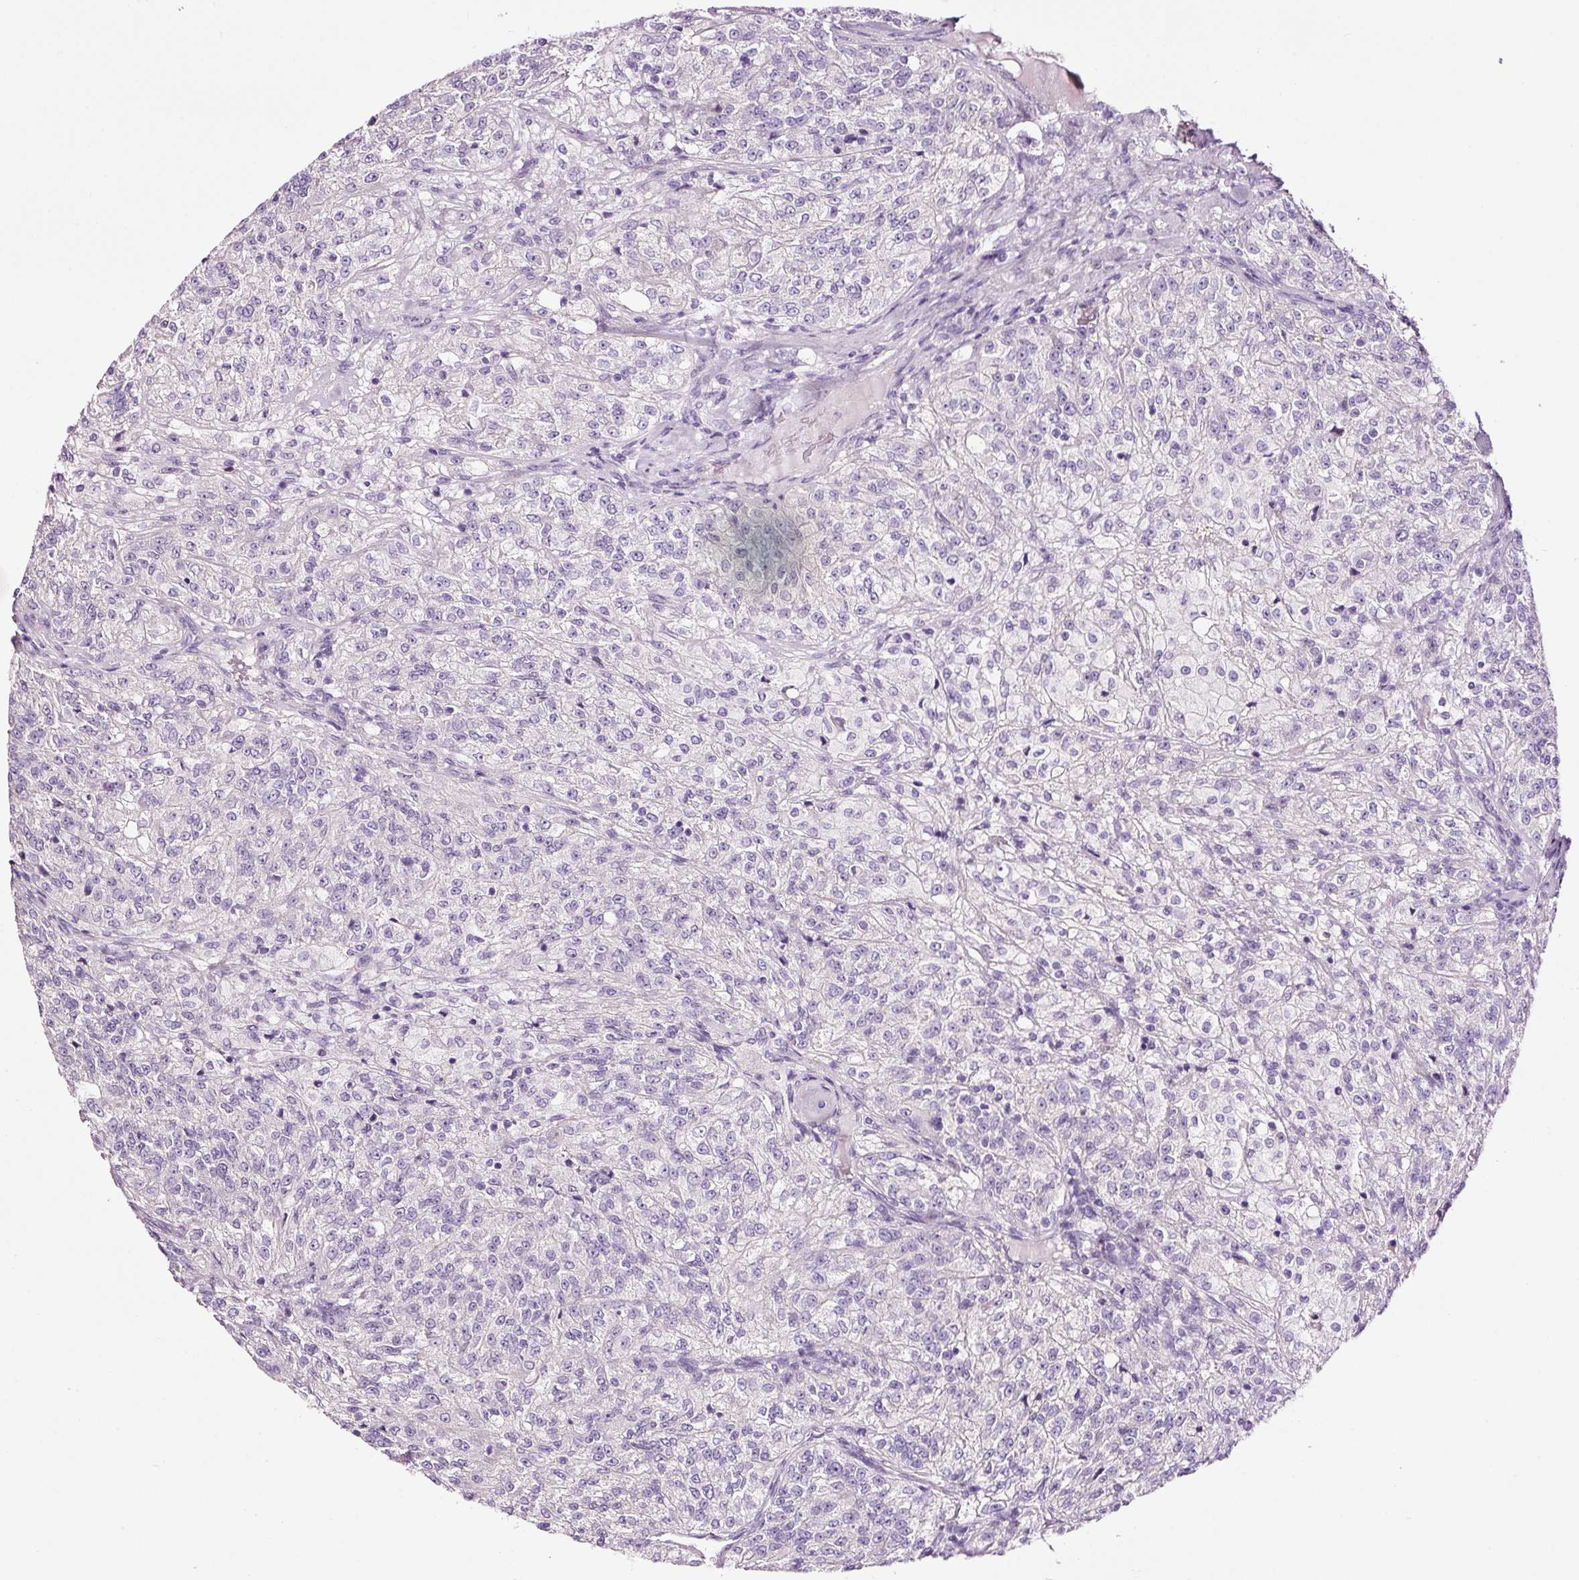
{"staining": {"intensity": "negative", "quantity": "none", "location": "none"}, "tissue": "renal cancer", "cell_type": "Tumor cells", "image_type": "cancer", "snomed": [{"axis": "morphology", "description": "Adenocarcinoma, NOS"}, {"axis": "topography", "description": "Kidney"}], "caption": "Immunohistochemical staining of human renal cancer (adenocarcinoma) demonstrates no significant positivity in tumor cells. The staining is performed using DAB brown chromogen with nuclei counter-stained in using hematoxylin.", "gene": "PAM", "patient": {"sex": "female", "age": 63}}